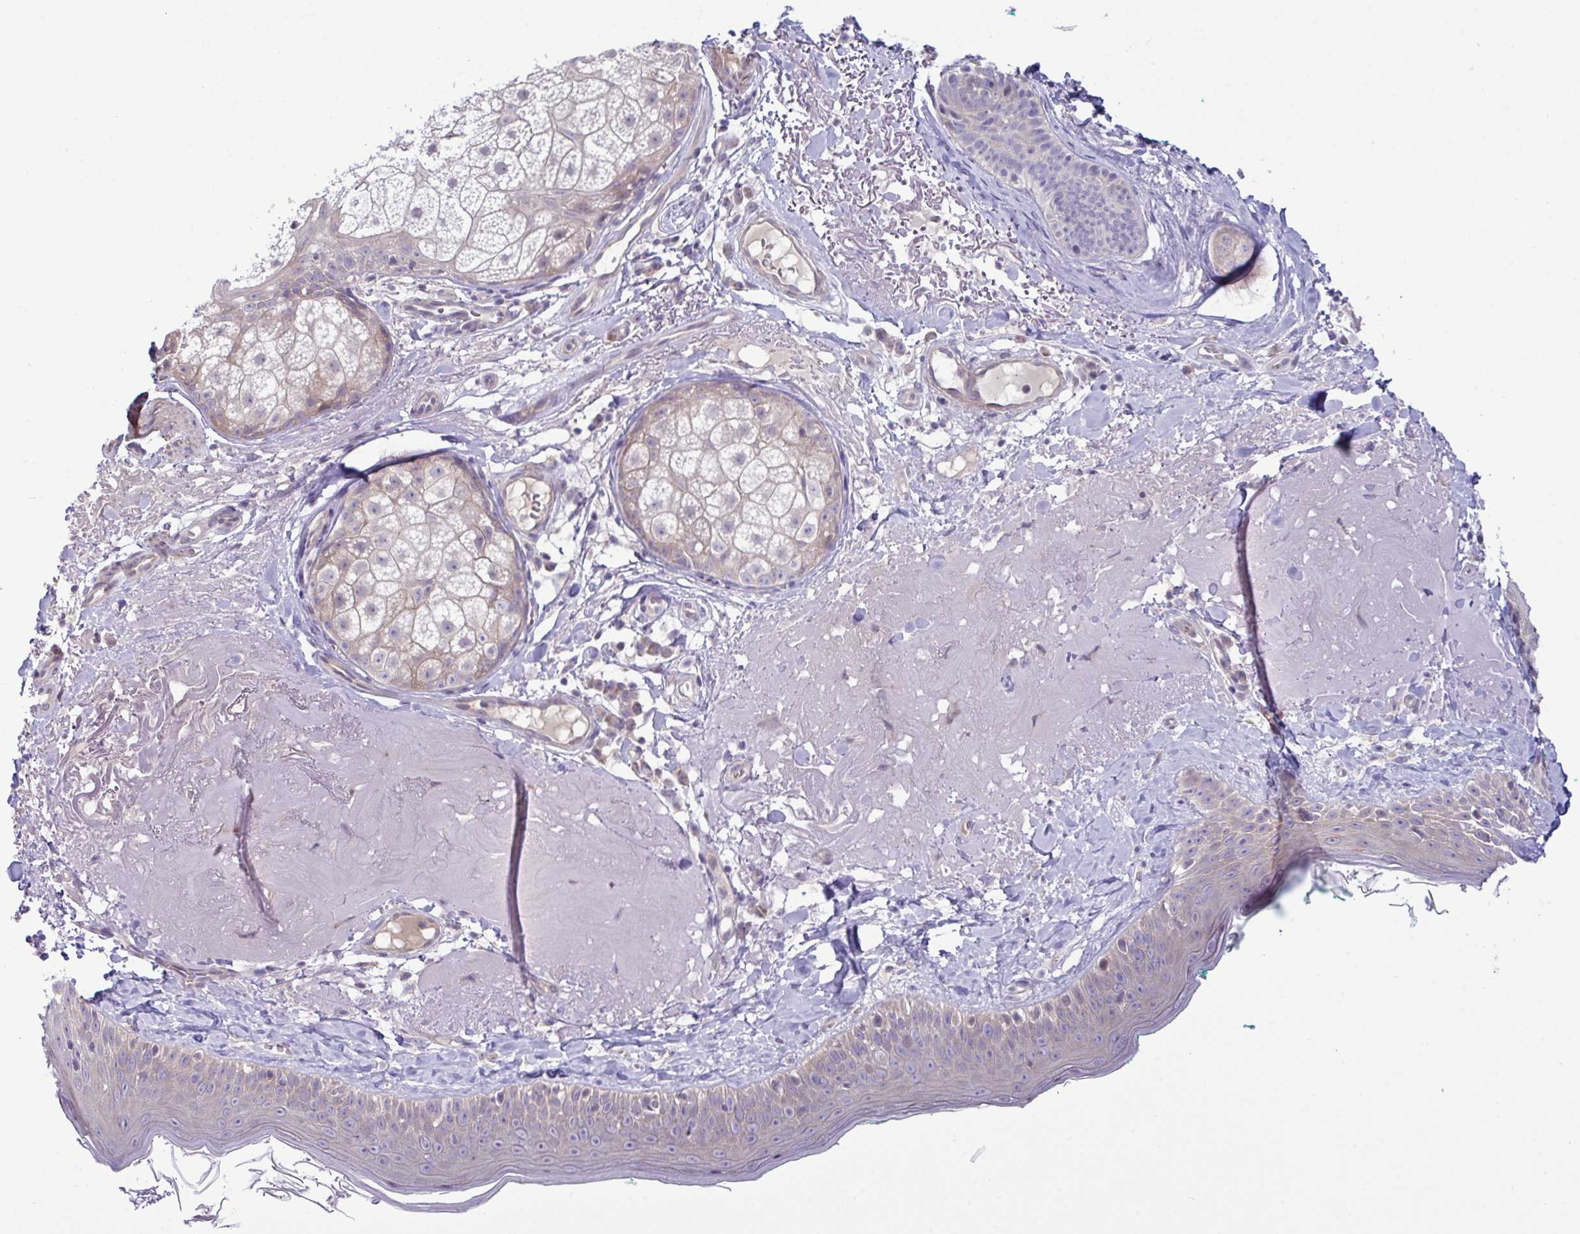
{"staining": {"intensity": "negative", "quantity": "none", "location": "none"}, "tissue": "skin", "cell_type": "Fibroblasts", "image_type": "normal", "snomed": [{"axis": "morphology", "description": "Normal tissue, NOS"}, {"axis": "topography", "description": "Skin"}], "caption": "DAB immunohistochemical staining of benign skin displays no significant staining in fibroblasts. Brightfield microscopy of immunohistochemistry stained with DAB (3,3'-diaminobenzidine) (brown) and hematoxylin (blue), captured at high magnification.", "gene": "SYNPO2L", "patient": {"sex": "male", "age": 73}}